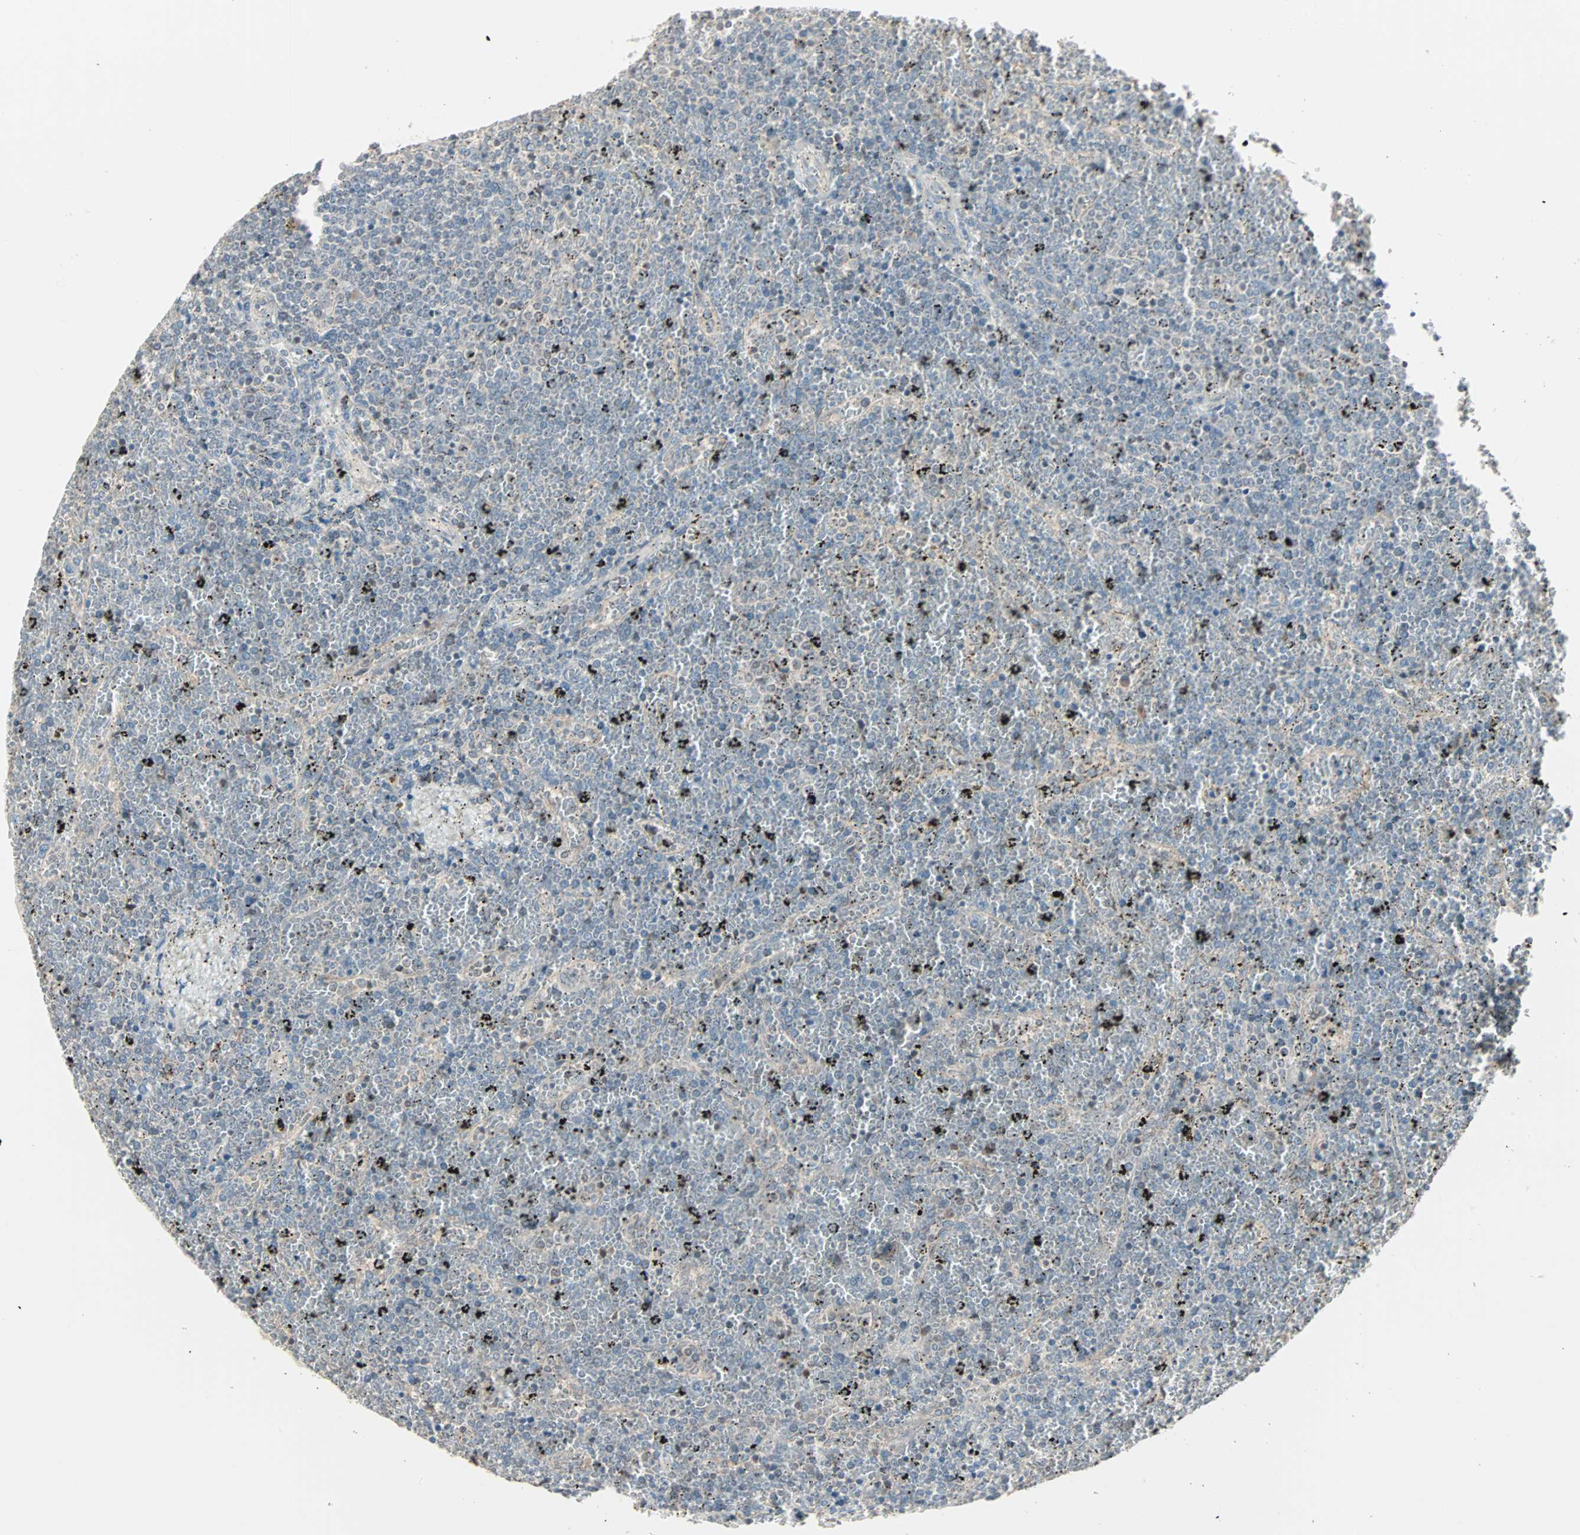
{"staining": {"intensity": "weak", "quantity": "<25%", "location": "cytoplasmic/membranous"}, "tissue": "lymphoma", "cell_type": "Tumor cells", "image_type": "cancer", "snomed": [{"axis": "morphology", "description": "Malignant lymphoma, non-Hodgkin's type, Low grade"}, {"axis": "topography", "description": "Spleen"}], "caption": "This is an immunohistochemistry histopathology image of human low-grade malignant lymphoma, non-Hodgkin's type. There is no expression in tumor cells.", "gene": "KDM4A", "patient": {"sex": "female", "age": 77}}